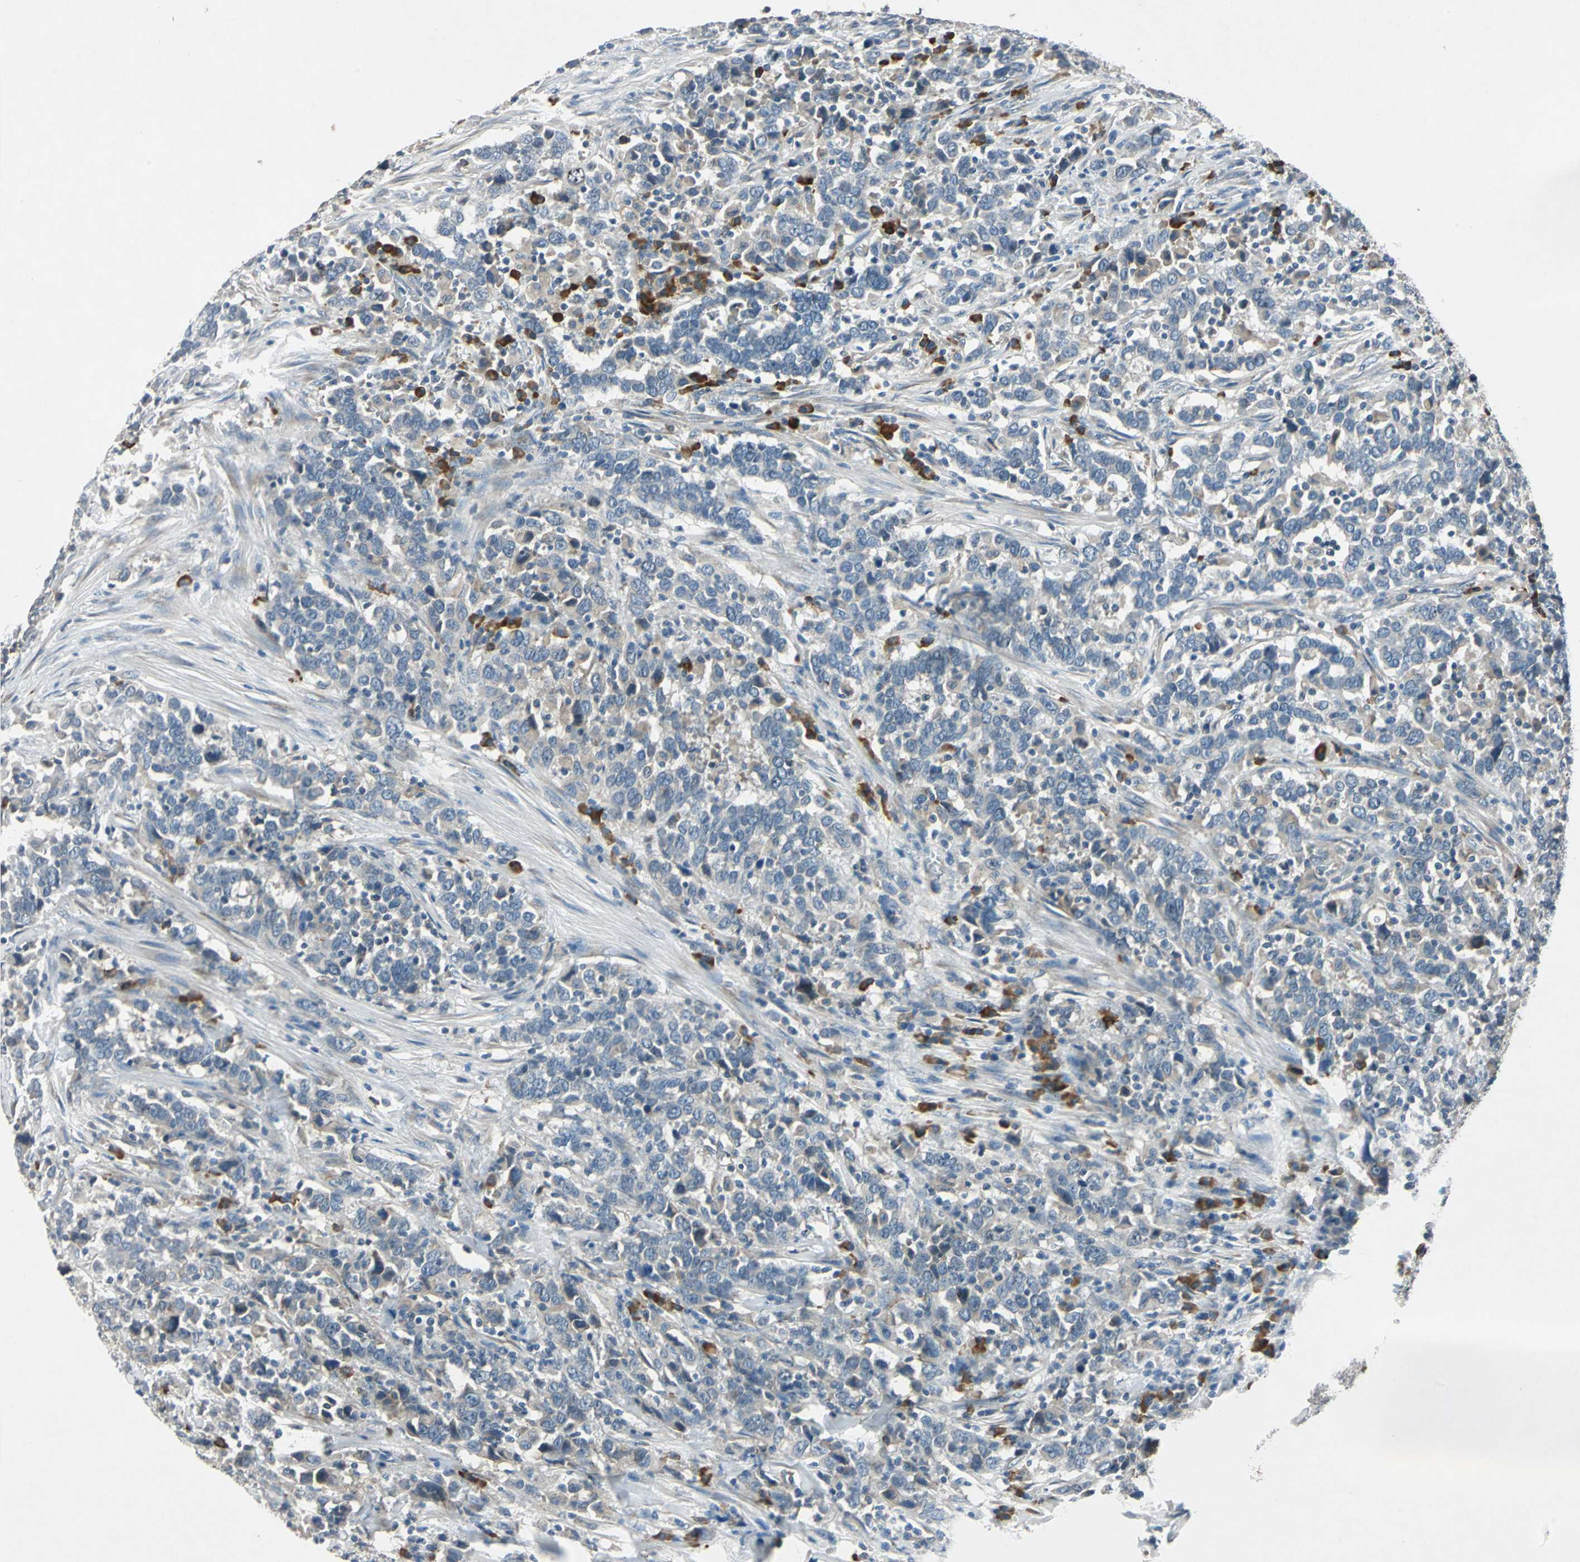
{"staining": {"intensity": "weak", "quantity": "25%-75%", "location": "cytoplasmic/membranous"}, "tissue": "urothelial cancer", "cell_type": "Tumor cells", "image_type": "cancer", "snomed": [{"axis": "morphology", "description": "Urothelial carcinoma, High grade"}, {"axis": "topography", "description": "Urinary bladder"}], "caption": "Weak cytoplasmic/membranous protein positivity is identified in about 25%-75% of tumor cells in urothelial cancer.", "gene": "SLC2A13", "patient": {"sex": "male", "age": 61}}